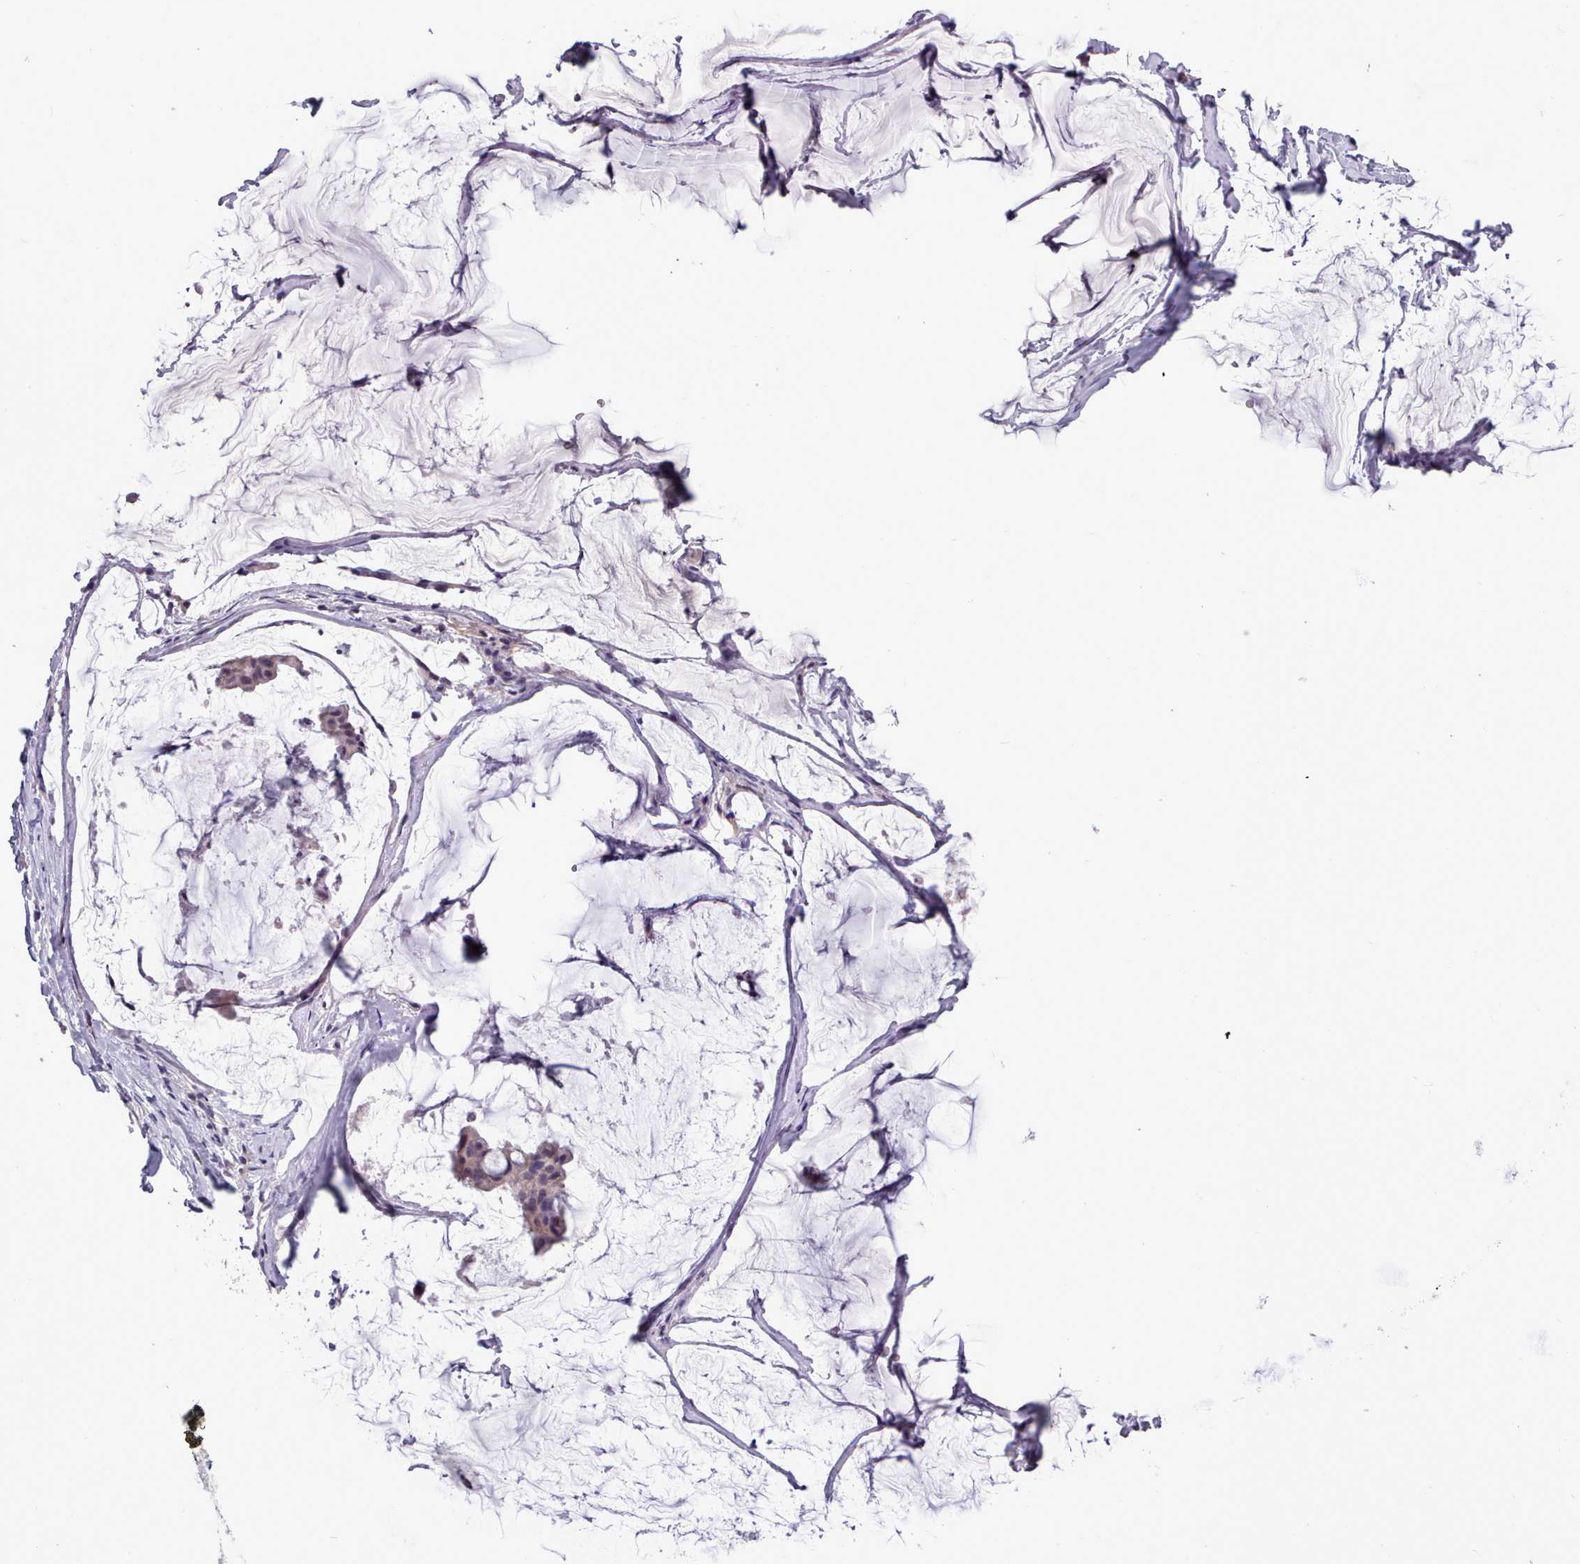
{"staining": {"intensity": "weak", "quantity": "<25%", "location": "cytoplasmic/membranous"}, "tissue": "ovarian cancer", "cell_type": "Tumor cells", "image_type": "cancer", "snomed": [{"axis": "morphology", "description": "Cystadenocarcinoma, mucinous, NOS"}, {"axis": "topography", "description": "Ovary"}], "caption": "Mucinous cystadenocarcinoma (ovarian) stained for a protein using IHC exhibits no positivity tumor cells.", "gene": "KCTD16", "patient": {"sex": "female", "age": 73}}